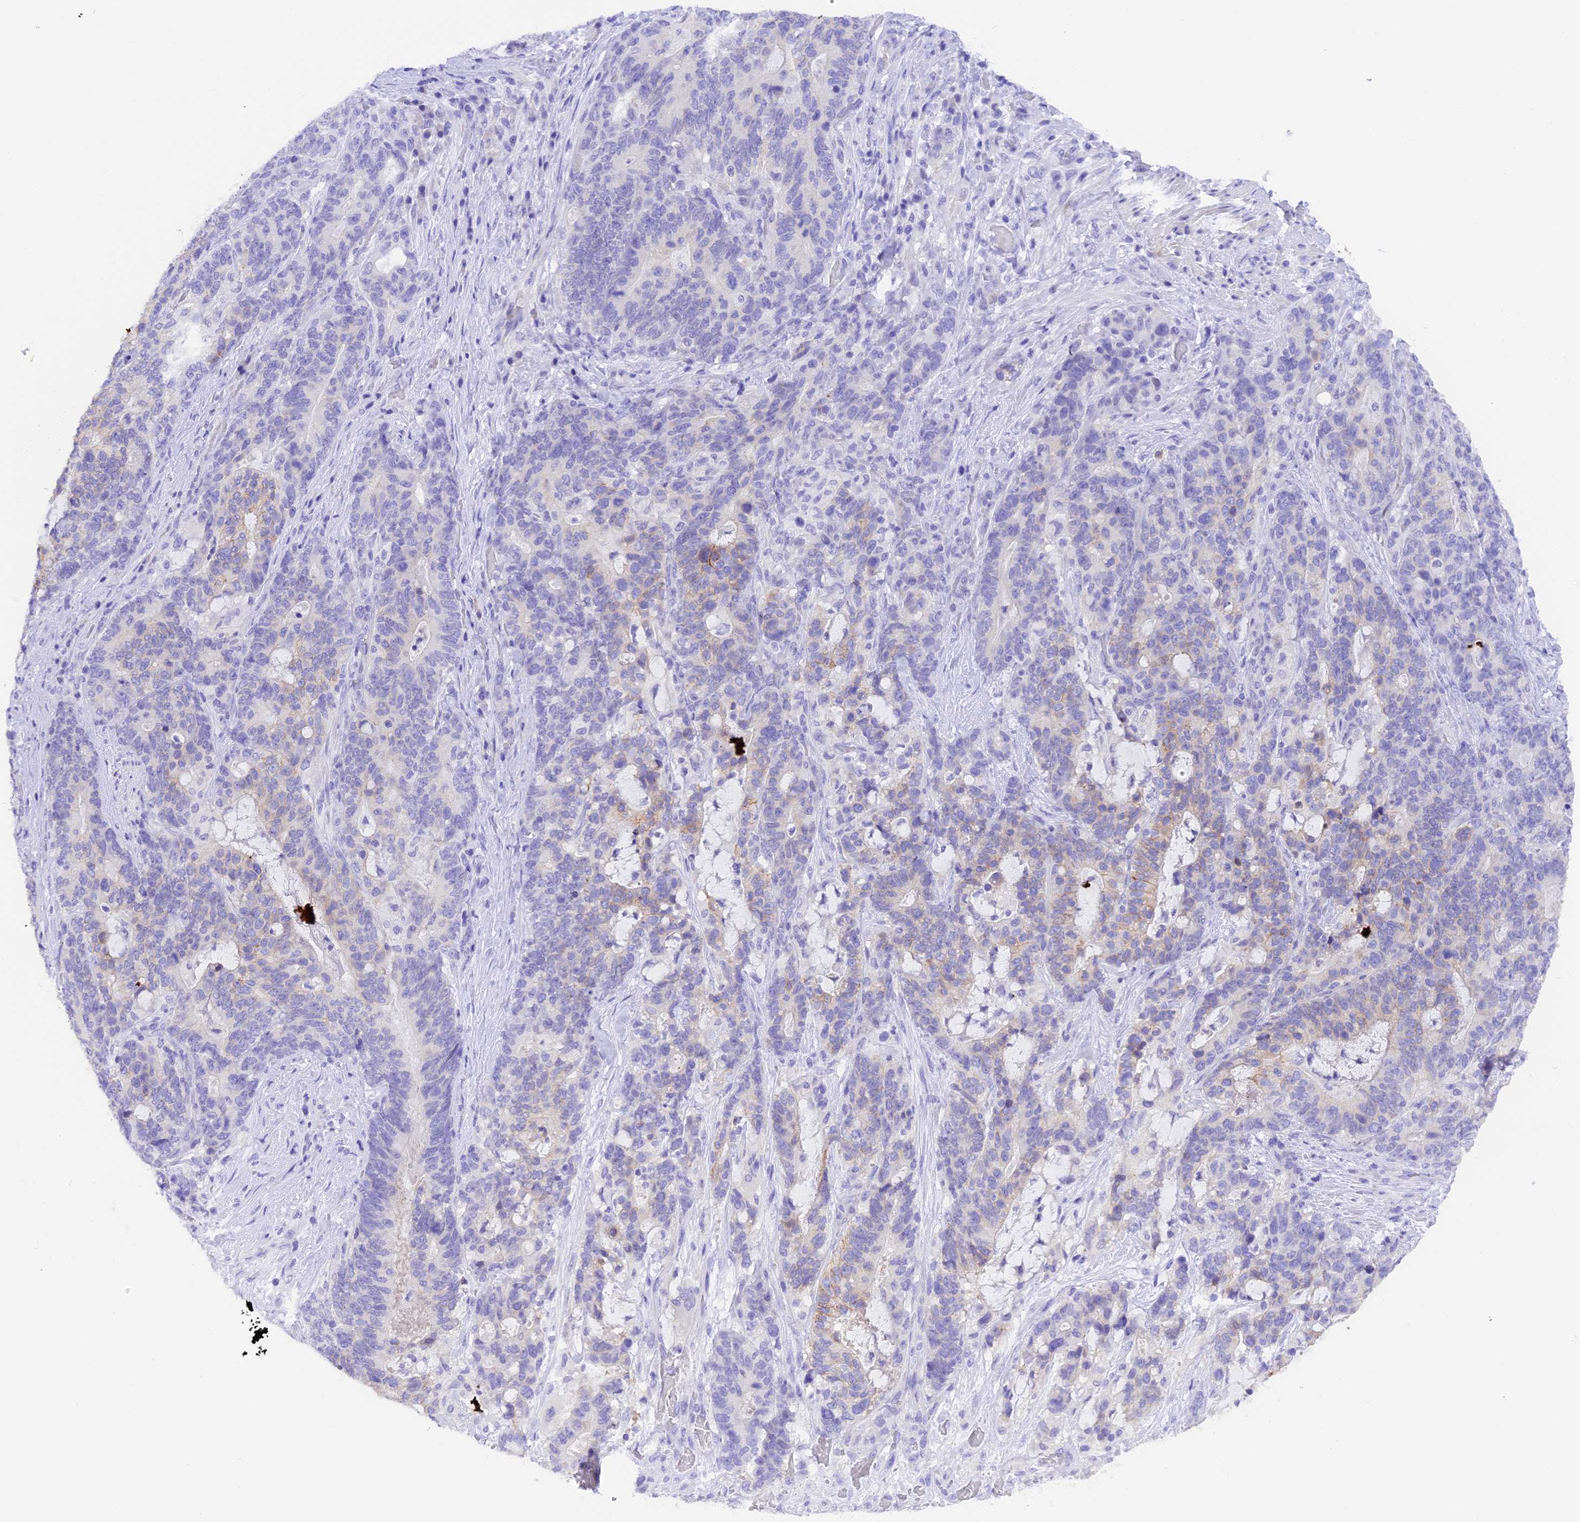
{"staining": {"intensity": "weak", "quantity": "<25%", "location": "cytoplasmic/membranous"}, "tissue": "stomach cancer", "cell_type": "Tumor cells", "image_type": "cancer", "snomed": [{"axis": "morphology", "description": "Normal tissue, NOS"}, {"axis": "morphology", "description": "Adenocarcinoma, NOS"}, {"axis": "topography", "description": "Stomach"}], "caption": "The immunohistochemistry (IHC) photomicrograph has no significant expression in tumor cells of stomach cancer (adenocarcinoma) tissue.", "gene": "COL6A5", "patient": {"sex": "female", "age": 64}}